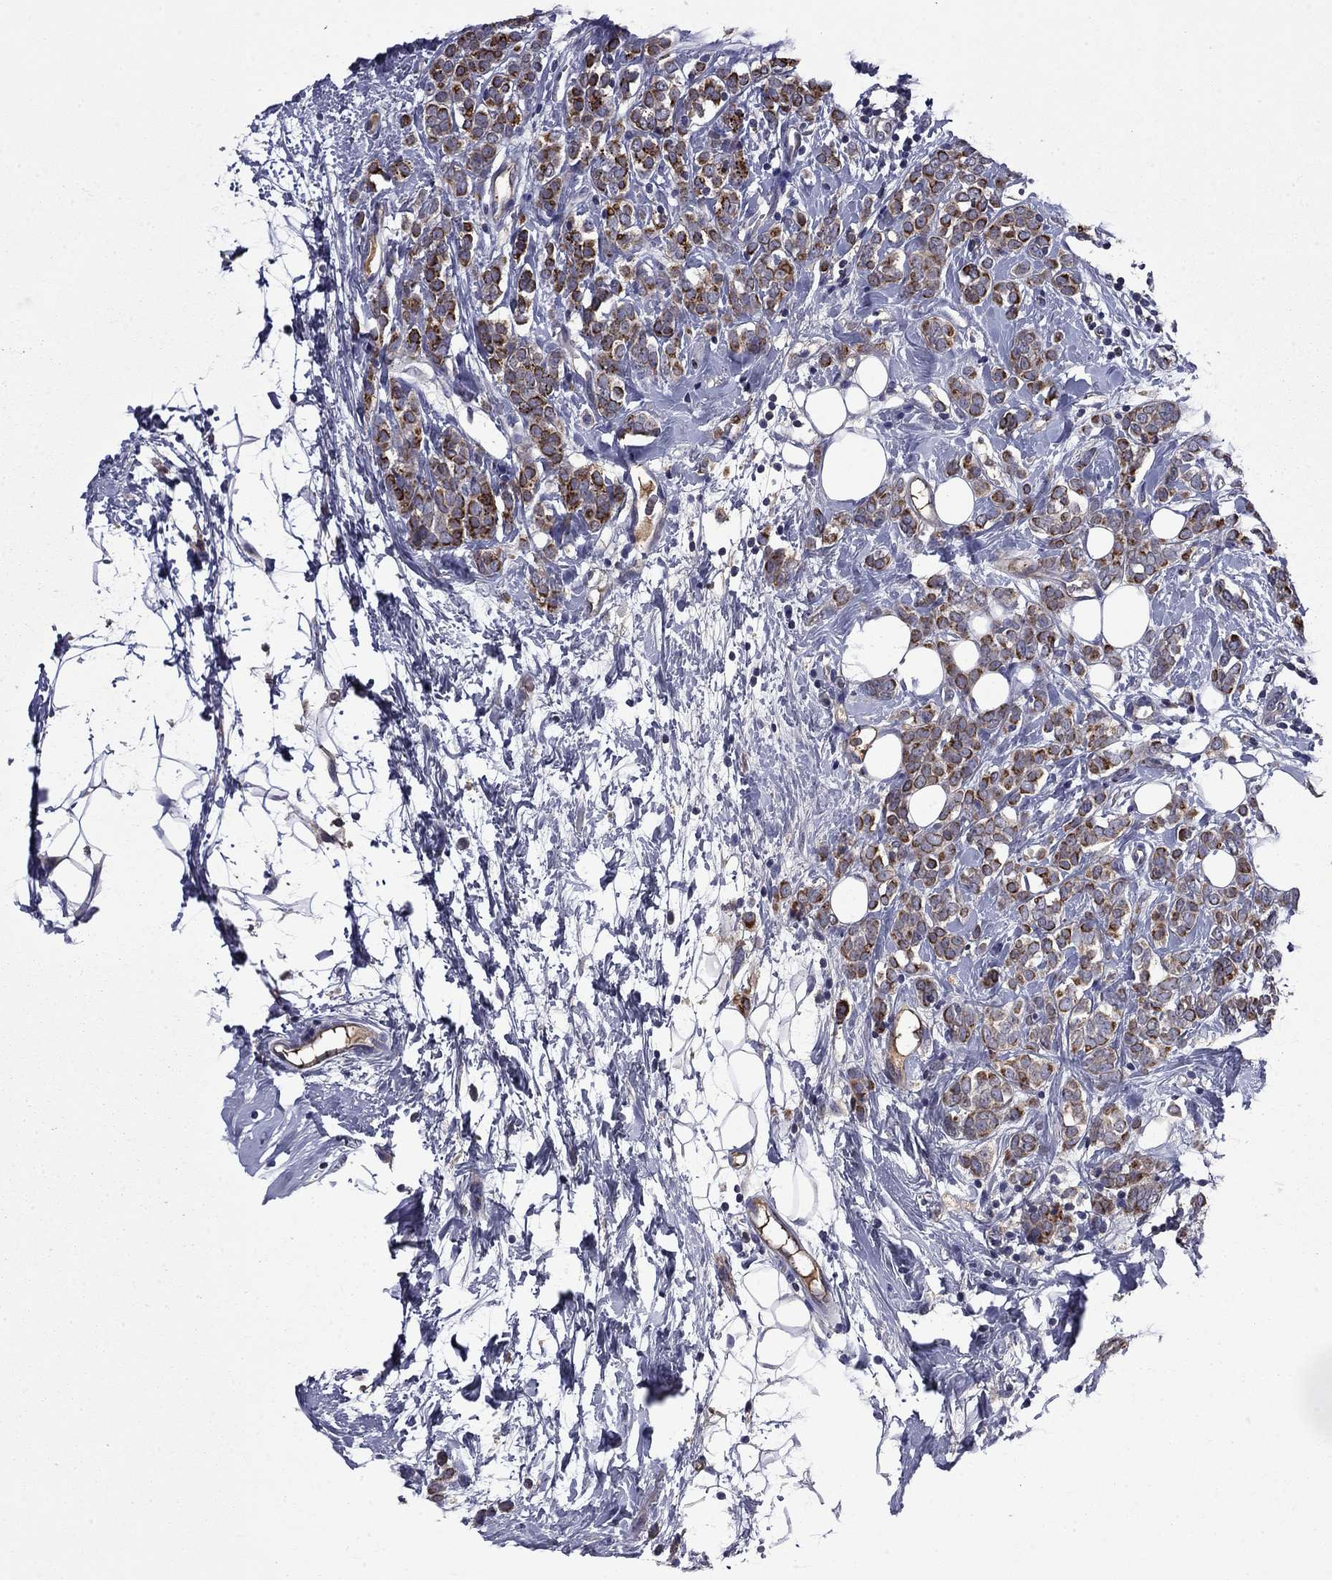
{"staining": {"intensity": "strong", "quantity": "25%-75%", "location": "cytoplasmic/membranous"}, "tissue": "breast cancer", "cell_type": "Tumor cells", "image_type": "cancer", "snomed": [{"axis": "morphology", "description": "Lobular carcinoma"}, {"axis": "topography", "description": "Breast"}], "caption": "This histopathology image displays IHC staining of breast lobular carcinoma, with high strong cytoplasmic/membranous staining in about 25%-75% of tumor cells.", "gene": "CEACAM7", "patient": {"sex": "female", "age": 49}}